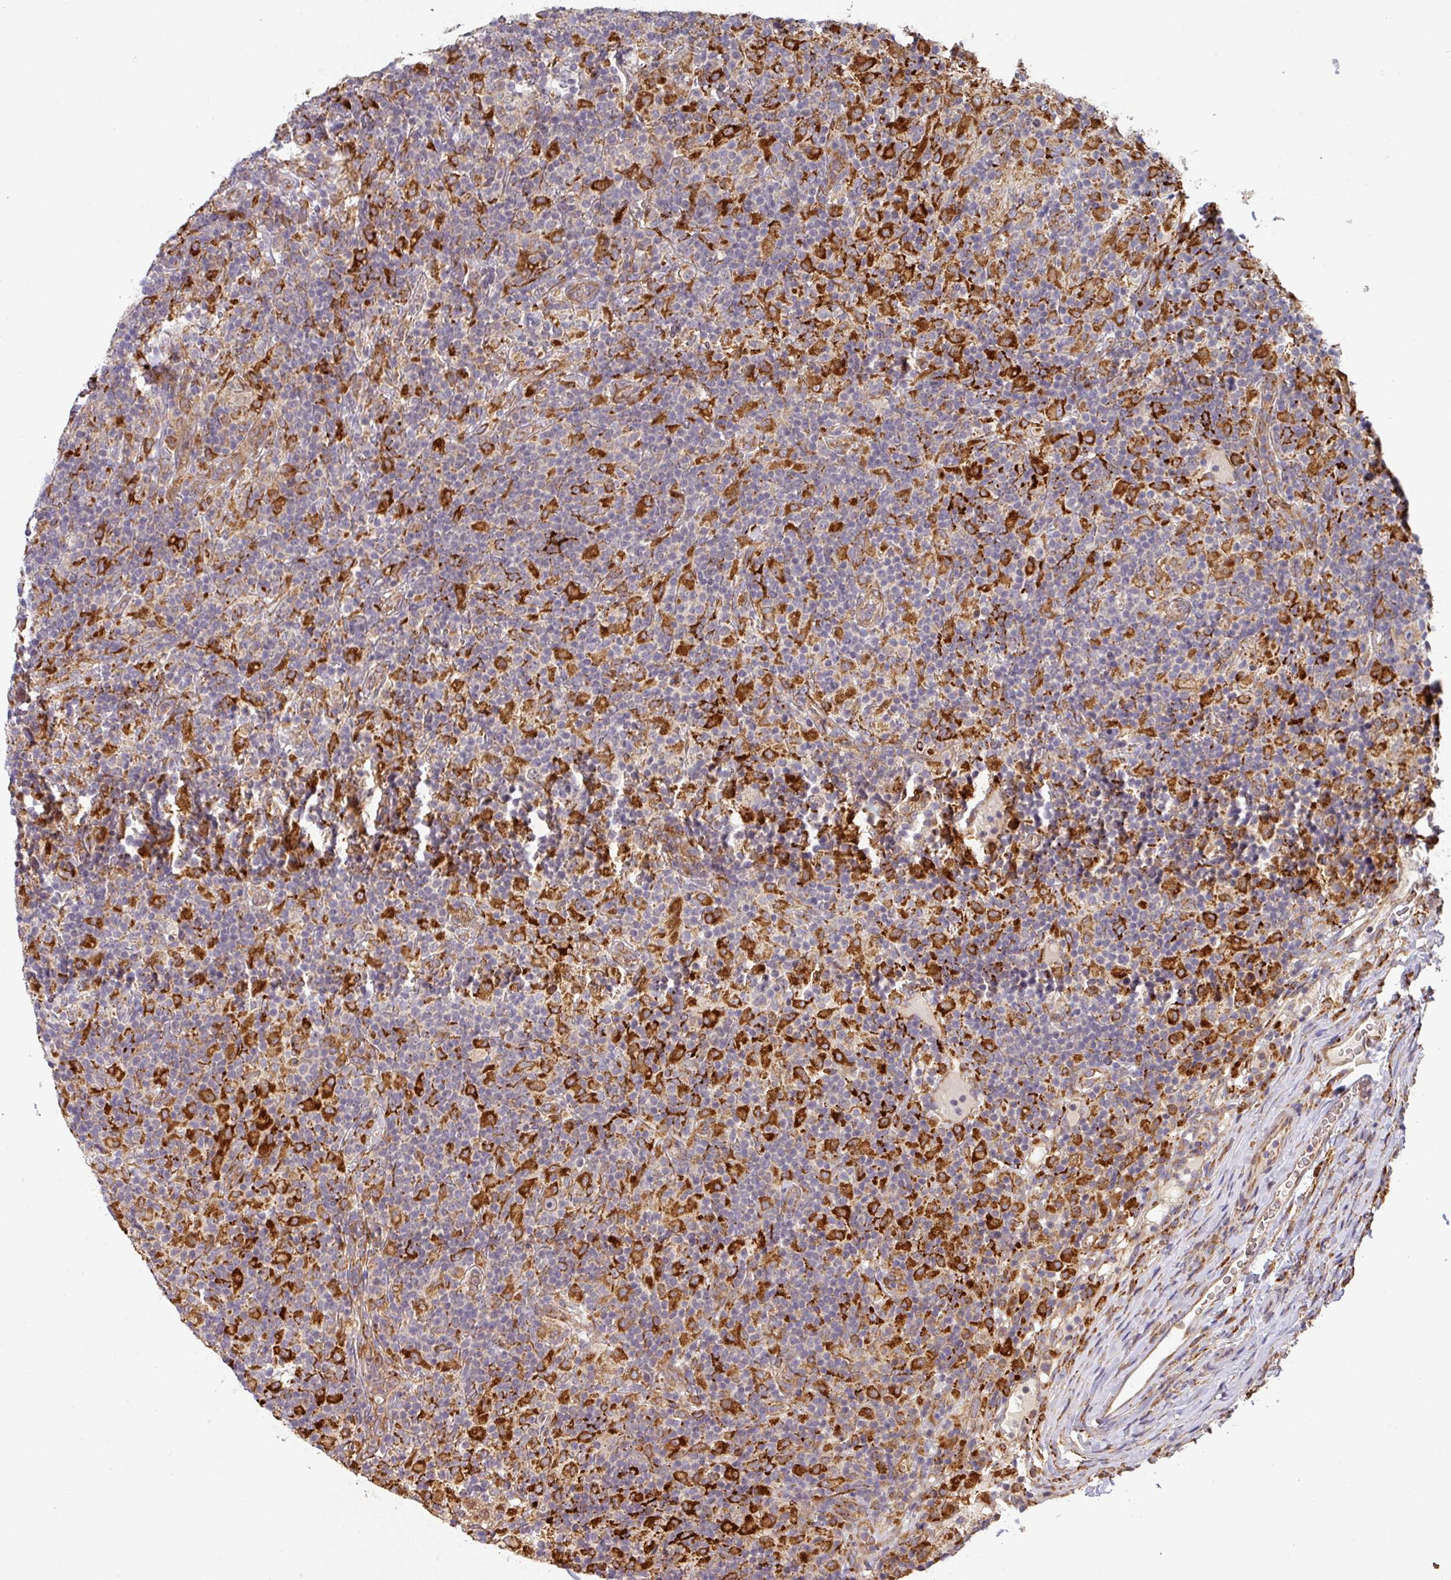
{"staining": {"intensity": "moderate", "quantity": ">75%", "location": "cytoplasmic/membranous"}, "tissue": "lymphoma", "cell_type": "Tumor cells", "image_type": "cancer", "snomed": [{"axis": "morphology", "description": "Hodgkin's disease, NOS"}, {"axis": "topography", "description": "Lymph node"}], "caption": "An IHC photomicrograph of tumor tissue is shown. Protein staining in brown shows moderate cytoplasmic/membranous positivity in lymphoma within tumor cells. (DAB IHC with brightfield microscopy, high magnification).", "gene": "ZNF268", "patient": {"sex": "male", "age": 70}}